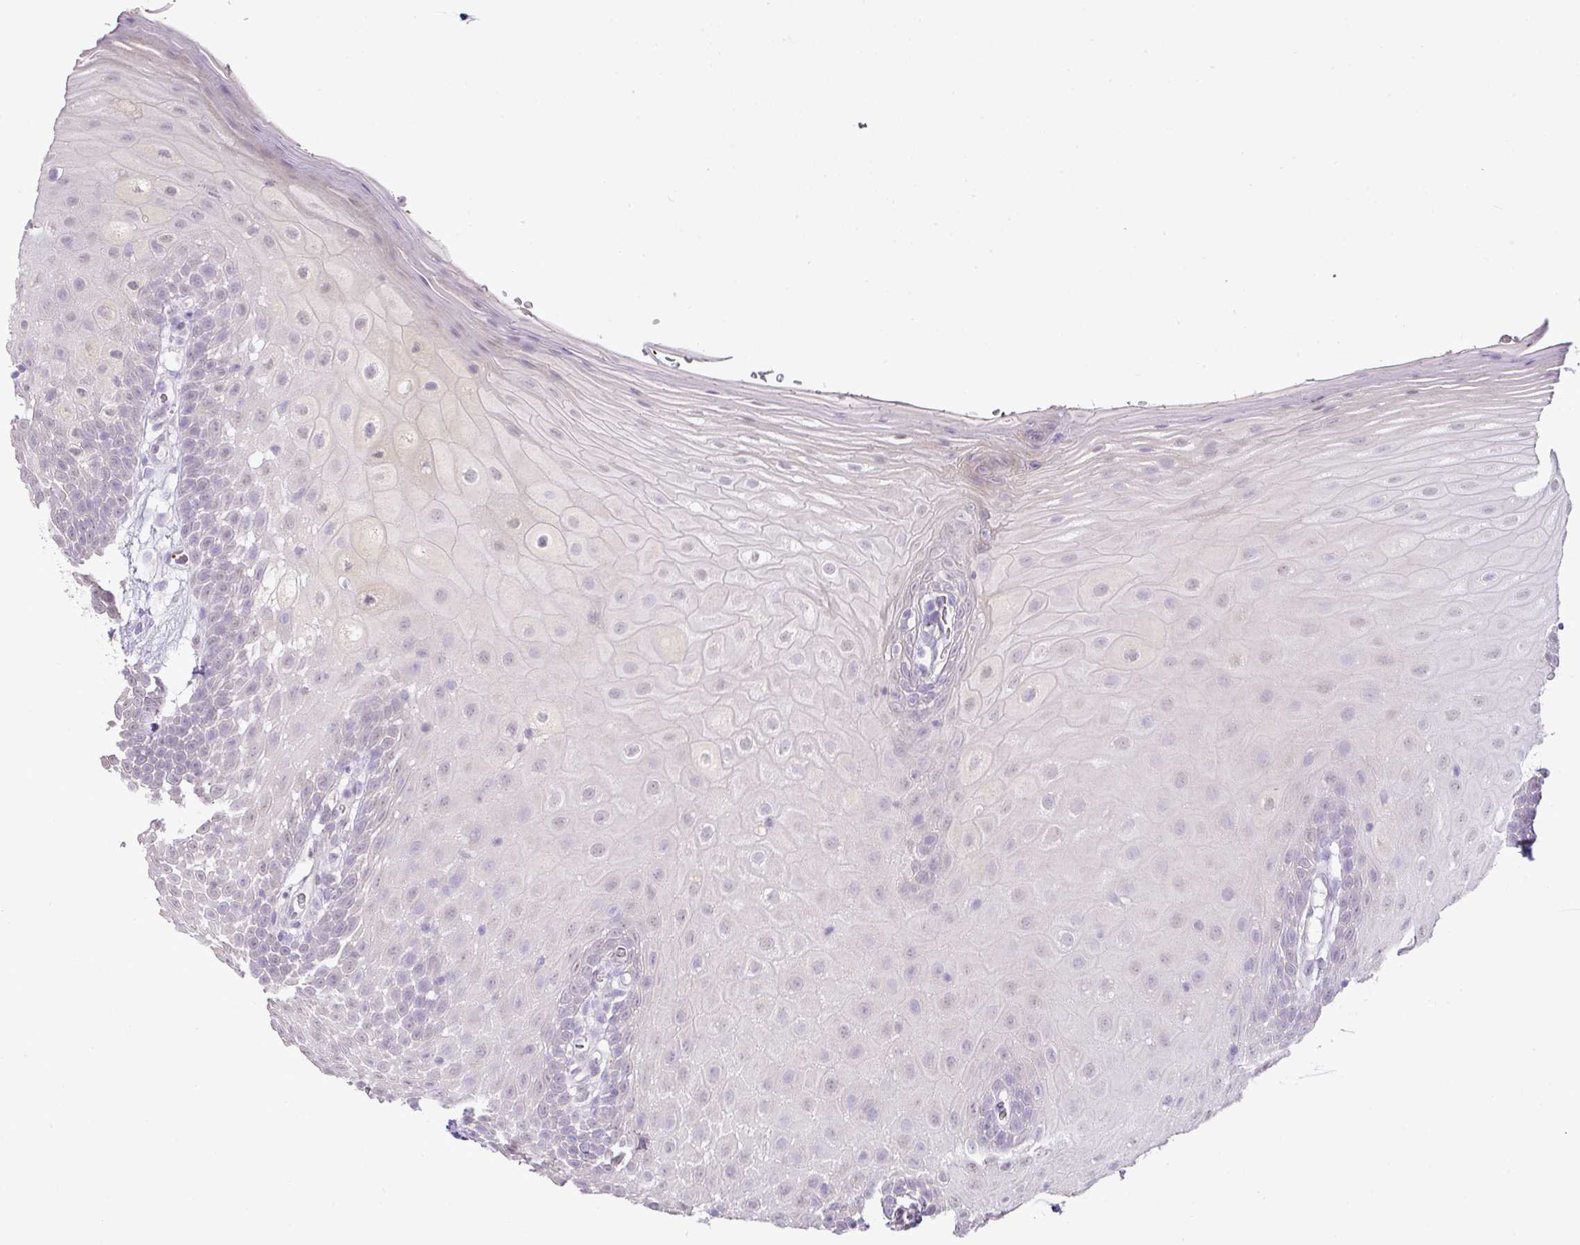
{"staining": {"intensity": "negative", "quantity": "none", "location": "none"}, "tissue": "oral mucosa", "cell_type": "Squamous epithelial cells", "image_type": "normal", "snomed": [{"axis": "morphology", "description": "Normal tissue, NOS"}, {"axis": "morphology", "description": "Squamous cell carcinoma, NOS"}, {"axis": "topography", "description": "Oral tissue"}, {"axis": "topography", "description": "Tounge, NOS"}, {"axis": "topography", "description": "Head-Neck"}], "caption": "Human oral mucosa stained for a protein using immunohistochemistry exhibits no positivity in squamous epithelial cells.", "gene": "DIP2A", "patient": {"sex": "male", "age": 76}}